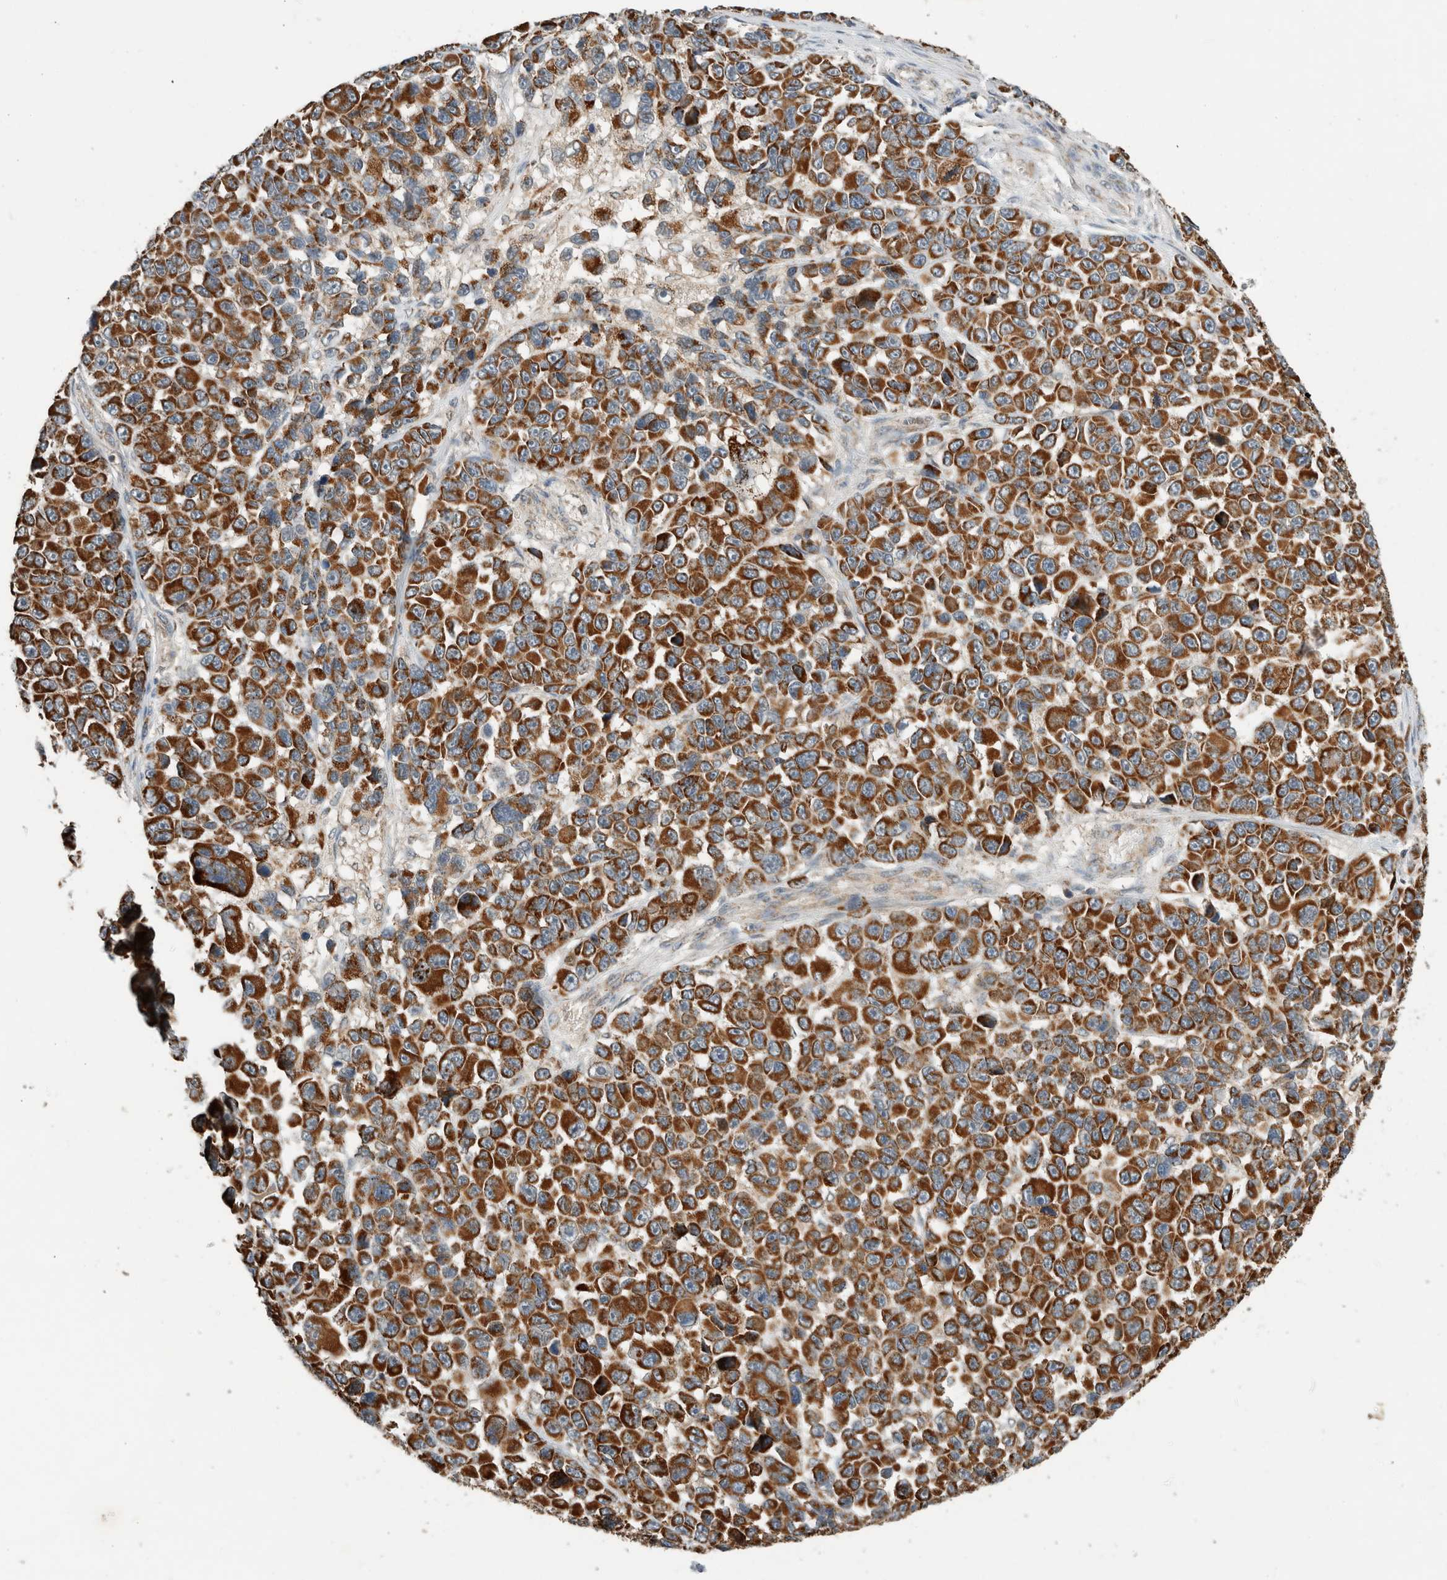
{"staining": {"intensity": "strong", "quantity": ">75%", "location": "cytoplasmic/membranous"}, "tissue": "melanoma", "cell_type": "Tumor cells", "image_type": "cancer", "snomed": [{"axis": "morphology", "description": "Malignant melanoma, NOS"}, {"axis": "topography", "description": "Skin"}], "caption": "The immunohistochemical stain labels strong cytoplasmic/membranous staining in tumor cells of melanoma tissue.", "gene": "AMPD1", "patient": {"sex": "male", "age": 53}}